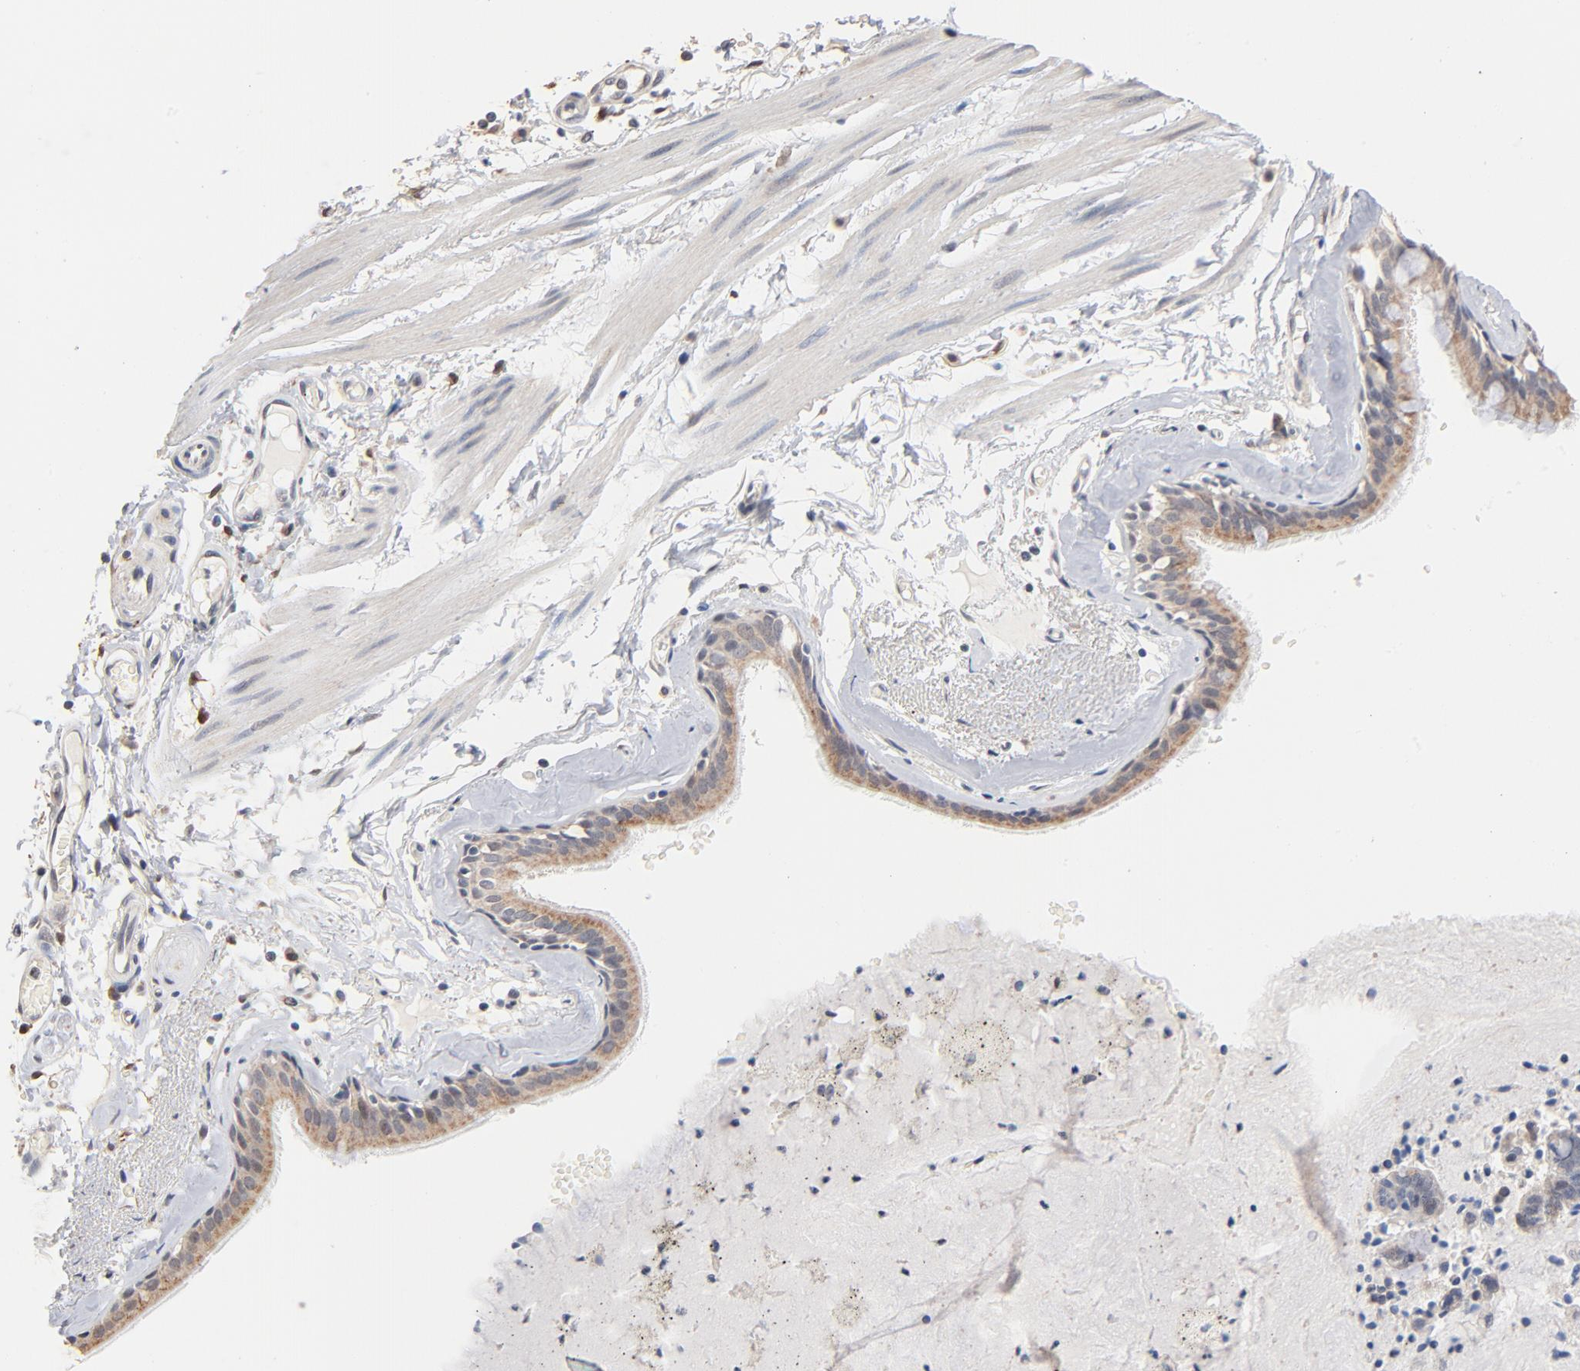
{"staining": {"intensity": "moderate", "quantity": ">75%", "location": "cytoplasmic/membranous"}, "tissue": "bronchus", "cell_type": "Respiratory epithelial cells", "image_type": "normal", "snomed": [{"axis": "morphology", "description": "Normal tissue, NOS"}, {"axis": "topography", "description": "Bronchus"}, {"axis": "topography", "description": "Lung"}], "caption": "An IHC photomicrograph of benign tissue is shown. Protein staining in brown highlights moderate cytoplasmic/membranous positivity in bronchus within respiratory epithelial cells.", "gene": "MSL2", "patient": {"sex": "female", "age": 56}}